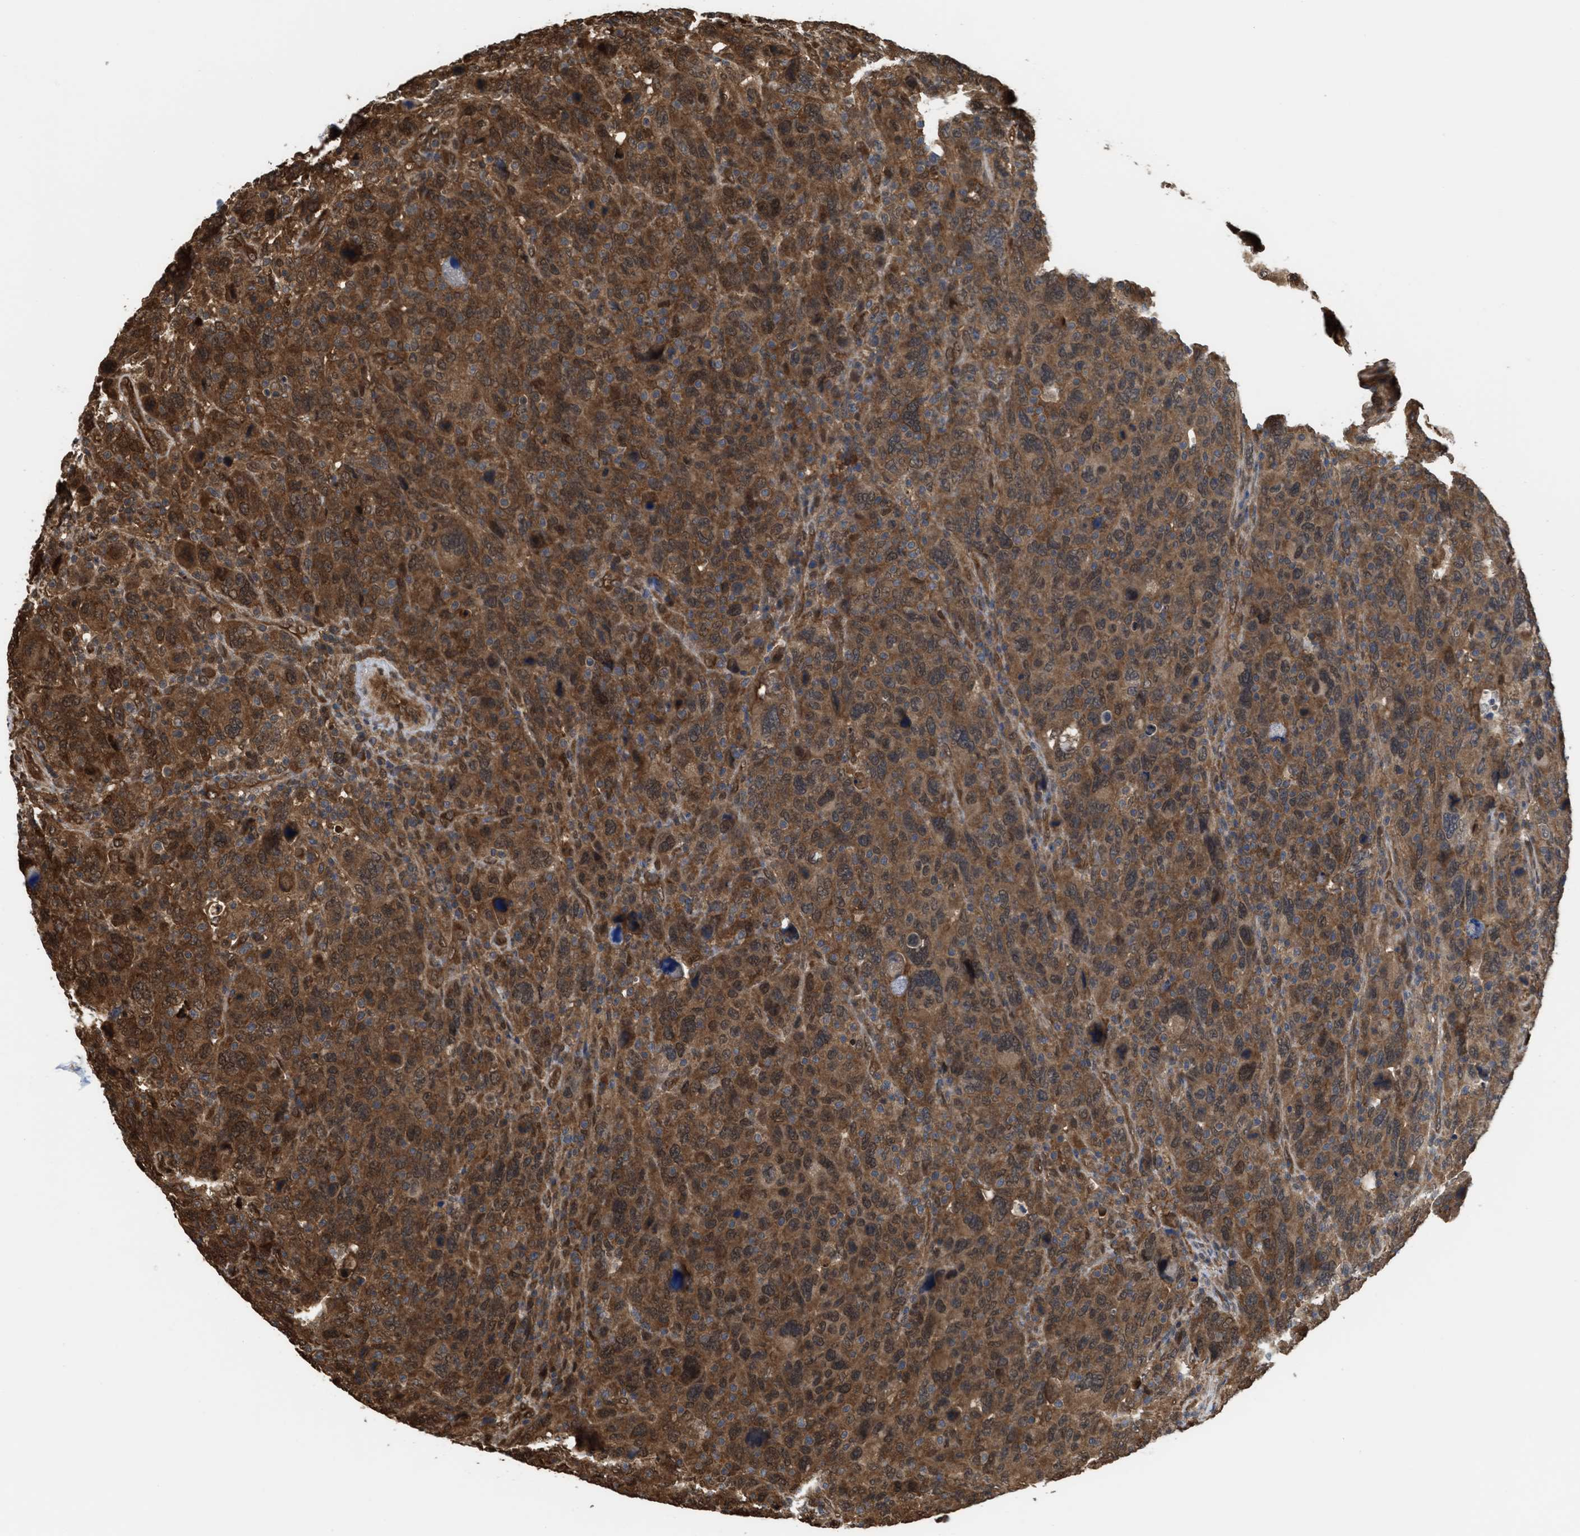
{"staining": {"intensity": "moderate", "quantity": ">75%", "location": "cytoplasmic/membranous,nuclear"}, "tissue": "breast cancer", "cell_type": "Tumor cells", "image_type": "cancer", "snomed": [{"axis": "morphology", "description": "Duct carcinoma"}, {"axis": "topography", "description": "Breast"}], "caption": "Immunohistochemistry (IHC) staining of infiltrating ductal carcinoma (breast), which shows medium levels of moderate cytoplasmic/membranous and nuclear expression in about >75% of tumor cells indicating moderate cytoplasmic/membranous and nuclear protein staining. The staining was performed using DAB (brown) for protein detection and nuclei were counterstained in hematoxylin (blue).", "gene": "YWHAG", "patient": {"sex": "female", "age": 37}}